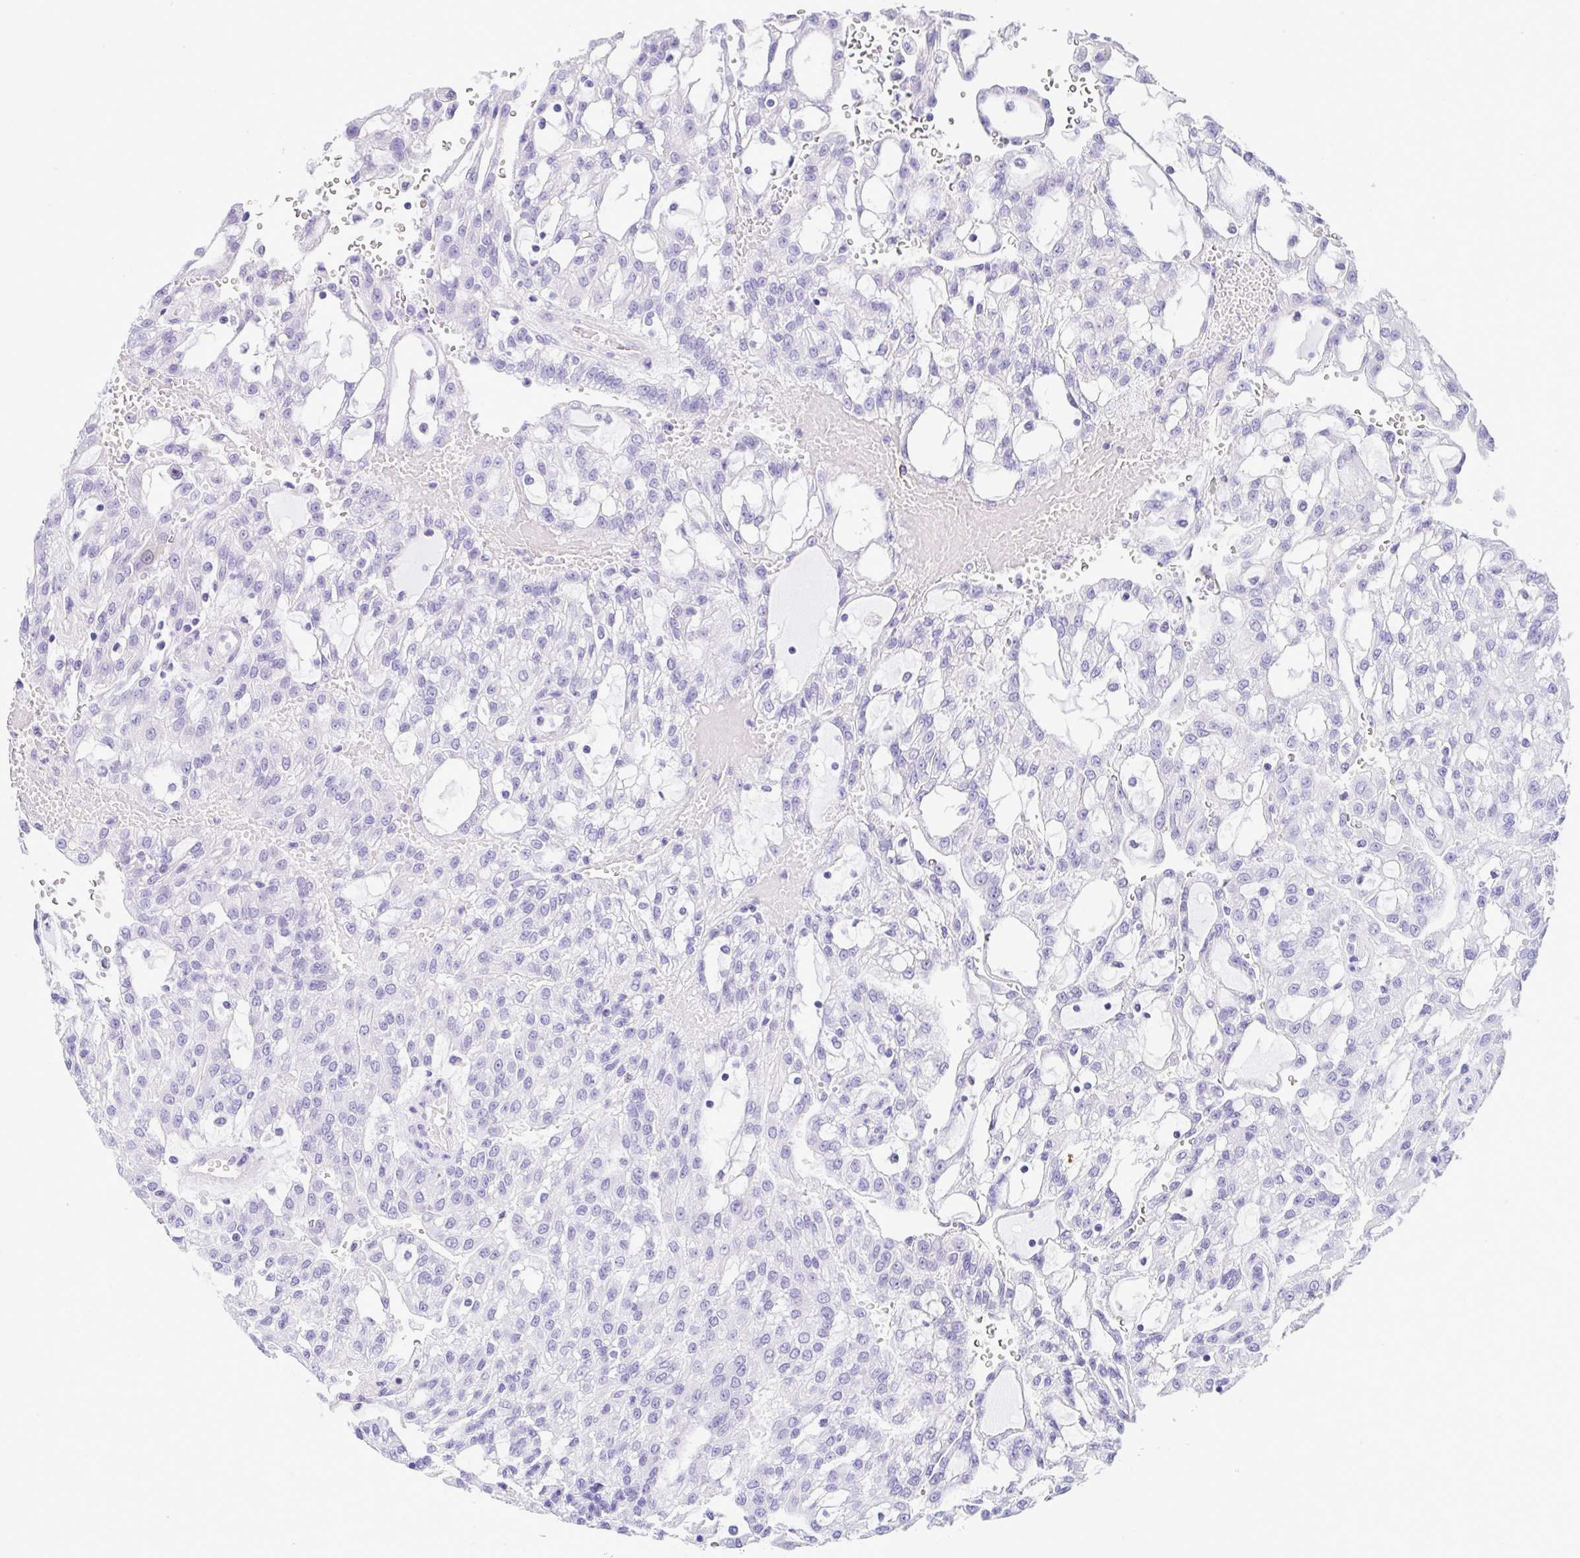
{"staining": {"intensity": "negative", "quantity": "none", "location": "none"}, "tissue": "renal cancer", "cell_type": "Tumor cells", "image_type": "cancer", "snomed": [{"axis": "morphology", "description": "Adenocarcinoma, NOS"}, {"axis": "topography", "description": "Kidney"}], "caption": "Tumor cells show no significant protein positivity in renal adenocarcinoma.", "gene": "RRM2", "patient": {"sex": "male", "age": 63}}